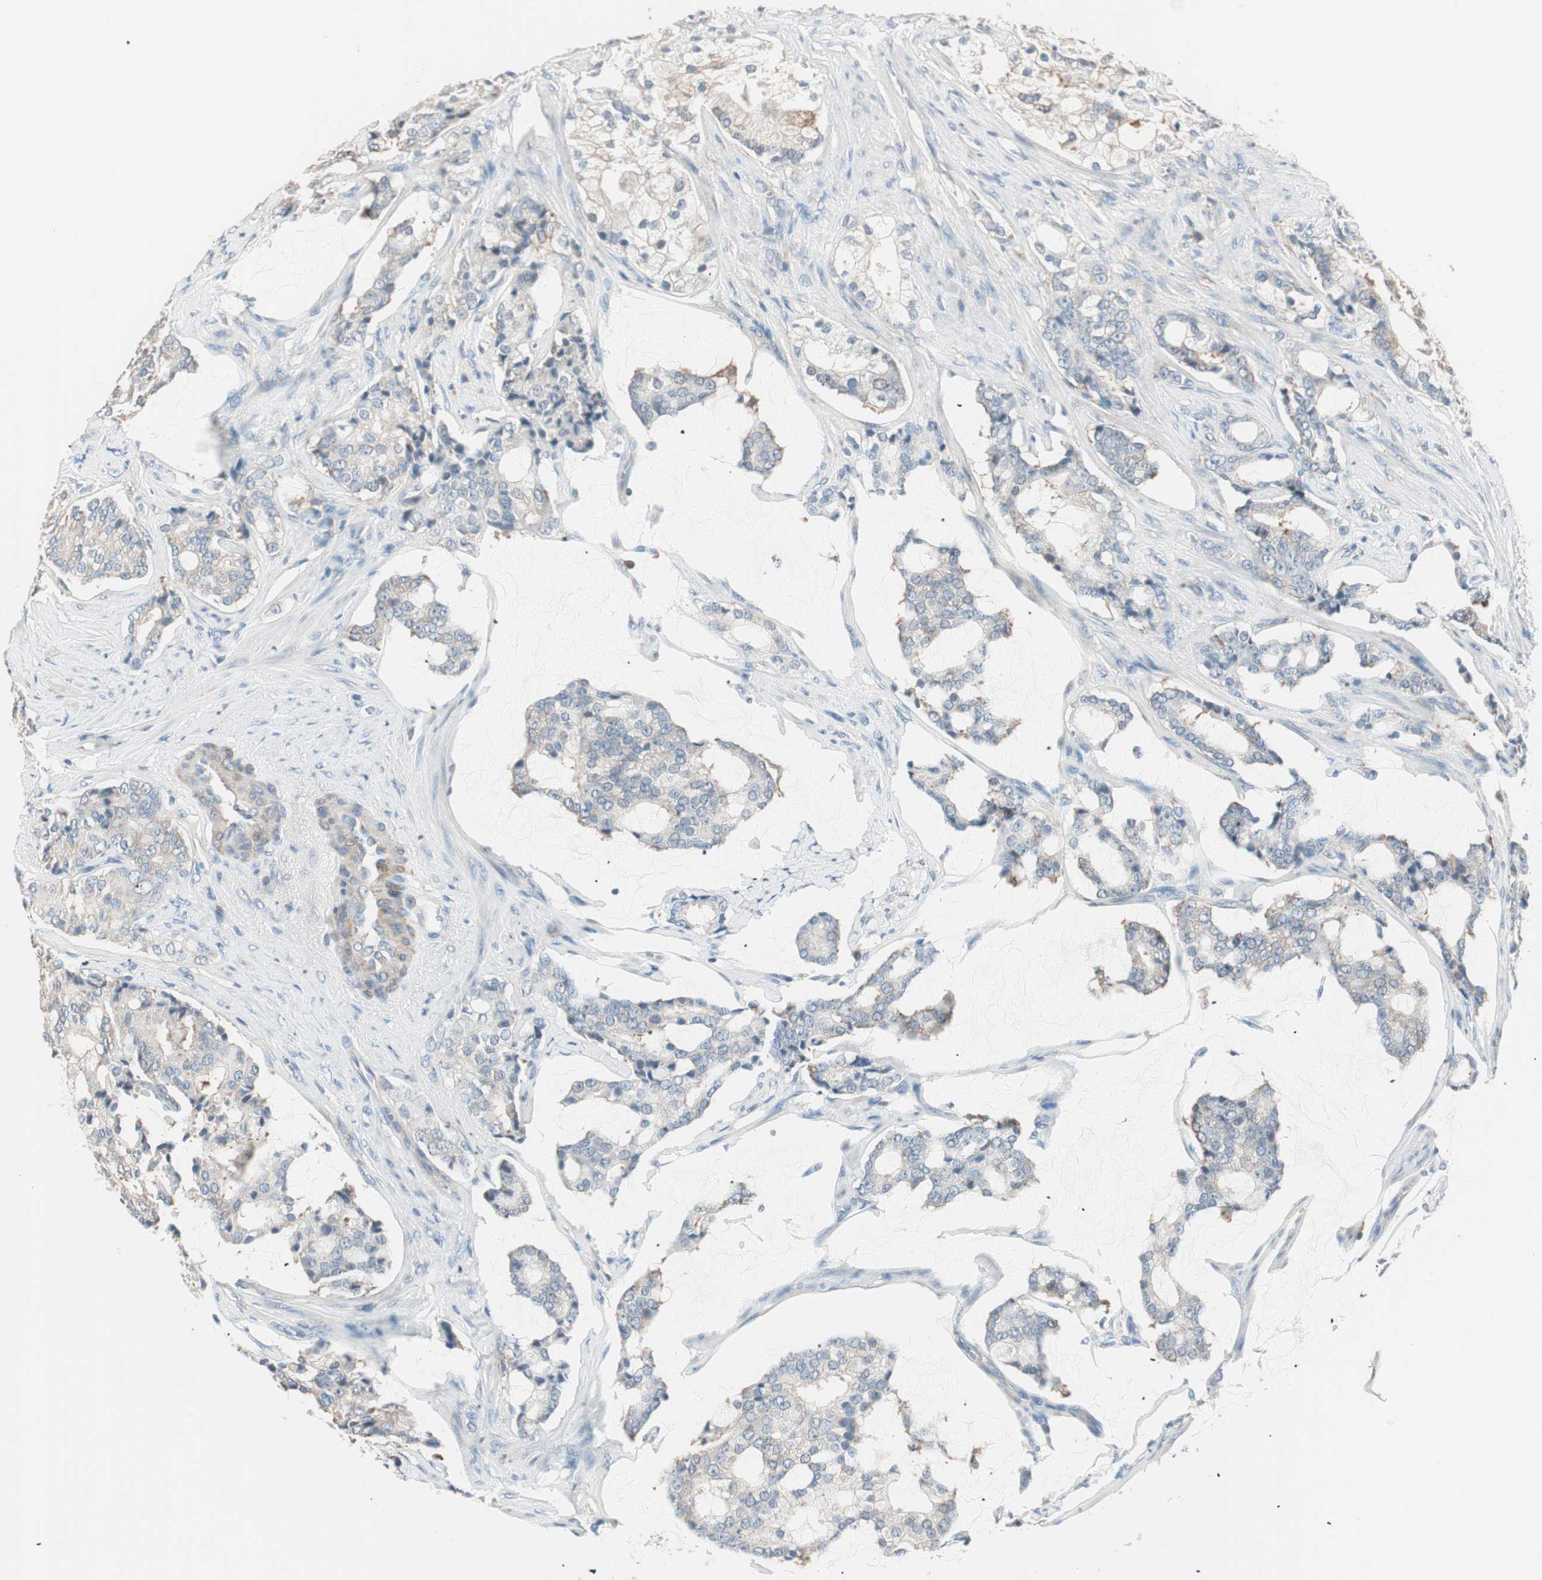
{"staining": {"intensity": "weak", "quantity": "<25%", "location": "cytoplasmic/membranous"}, "tissue": "prostate cancer", "cell_type": "Tumor cells", "image_type": "cancer", "snomed": [{"axis": "morphology", "description": "Adenocarcinoma, Low grade"}, {"axis": "topography", "description": "Prostate"}], "caption": "Micrograph shows no protein staining in tumor cells of adenocarcinoma (low-grade) (prostate) tissue. (DAB immunohistochemistry (IHC) visualized using brightfield microscopy, high magnification).", "gene": "RAD54B", "patient": {"sex": "male", "age": 58}}